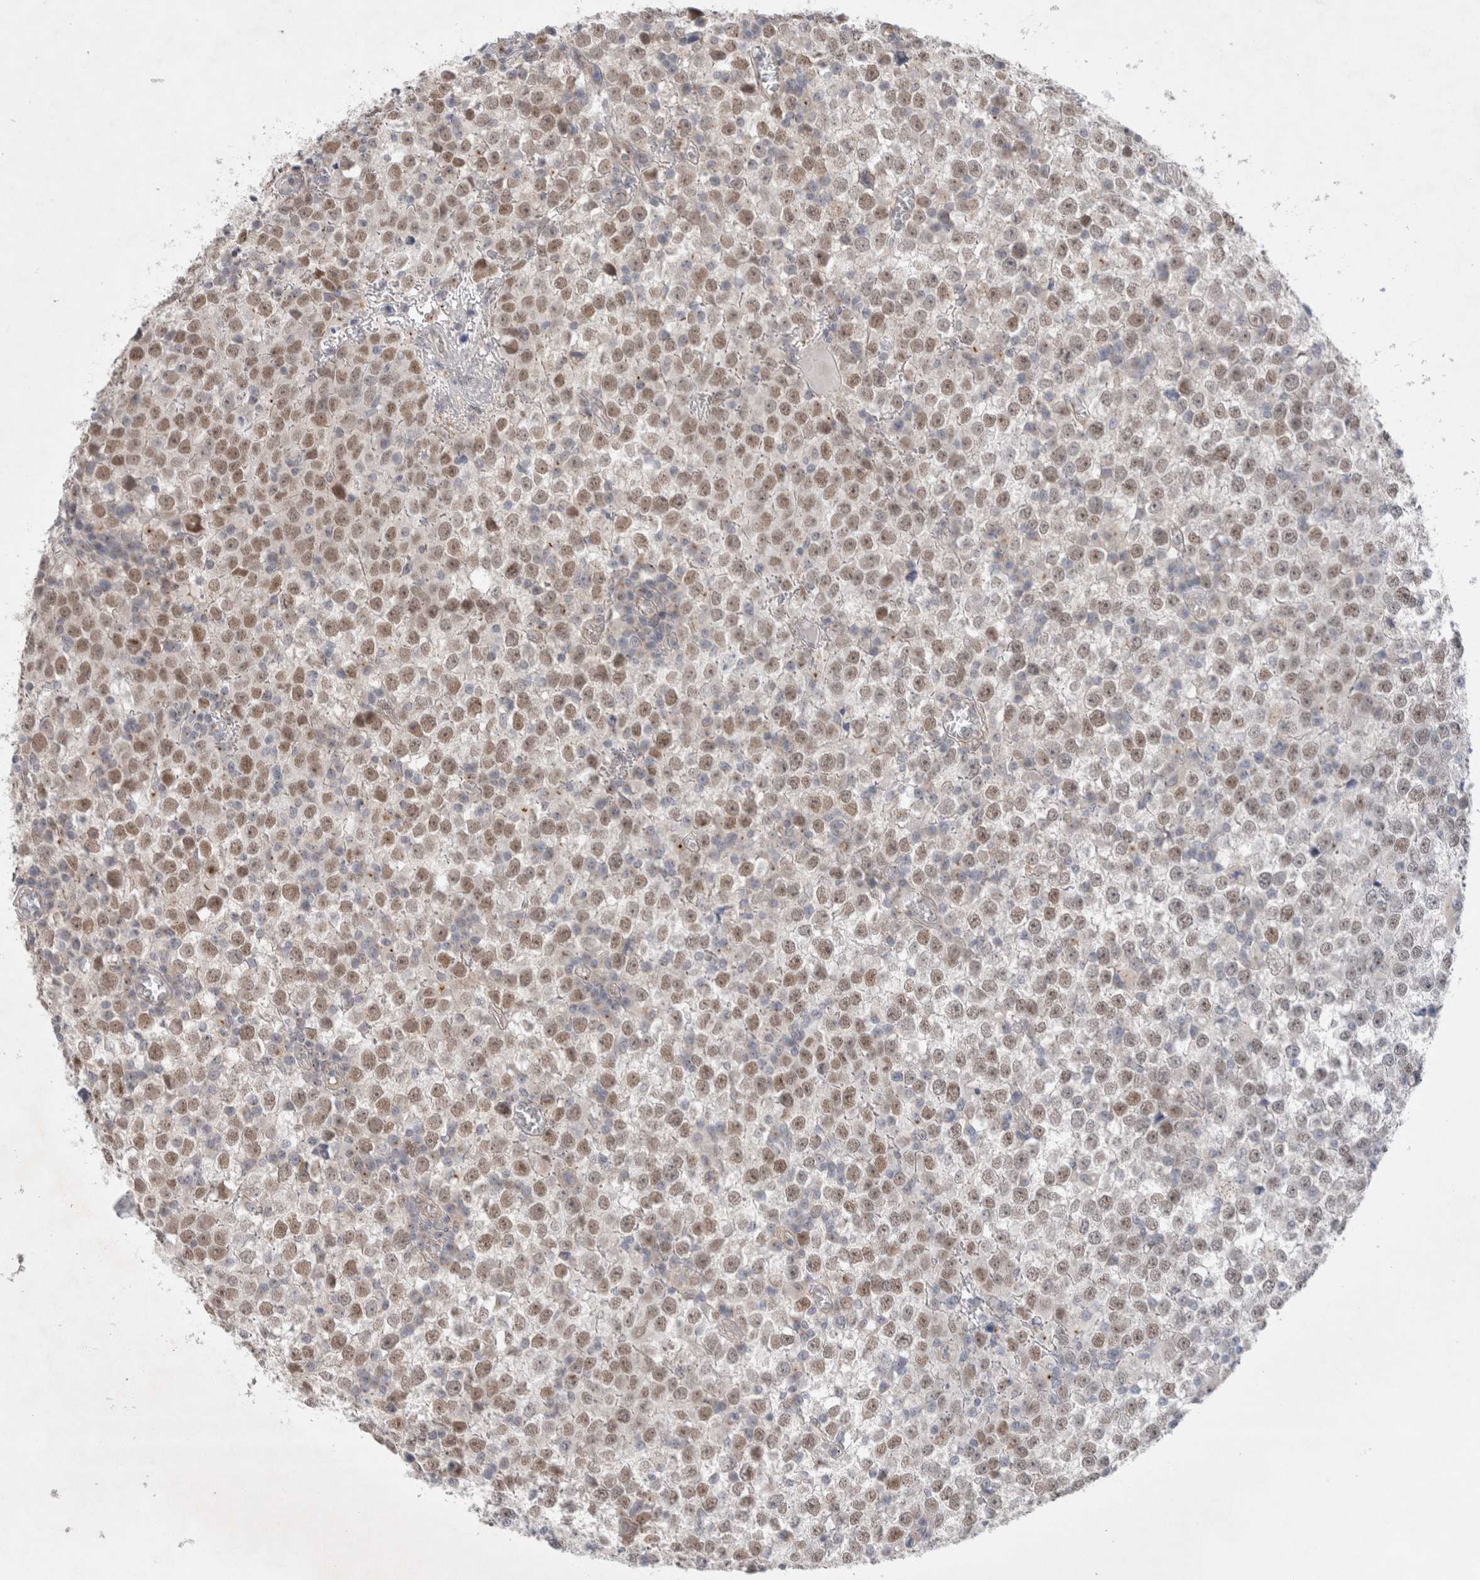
{"staining": {"intensity": "weak", "quantity": ">75%", "location": "nuclear"}, "tissue": "testis cancer", "cell_type": "Tumor cells", "image_type": "cancer", "snomed": [{"axis": "morphology", "description": "Seminoma, NOS"}, {"axis": "topography", "description": "Testis"}], "caption": "Brown immunohistochemical staining in testis cancer shows weak nuclear expression in approximately >75% of tumor cells.", "gene": "BICD2", "patient": {"sex": "male", "age": 65}}